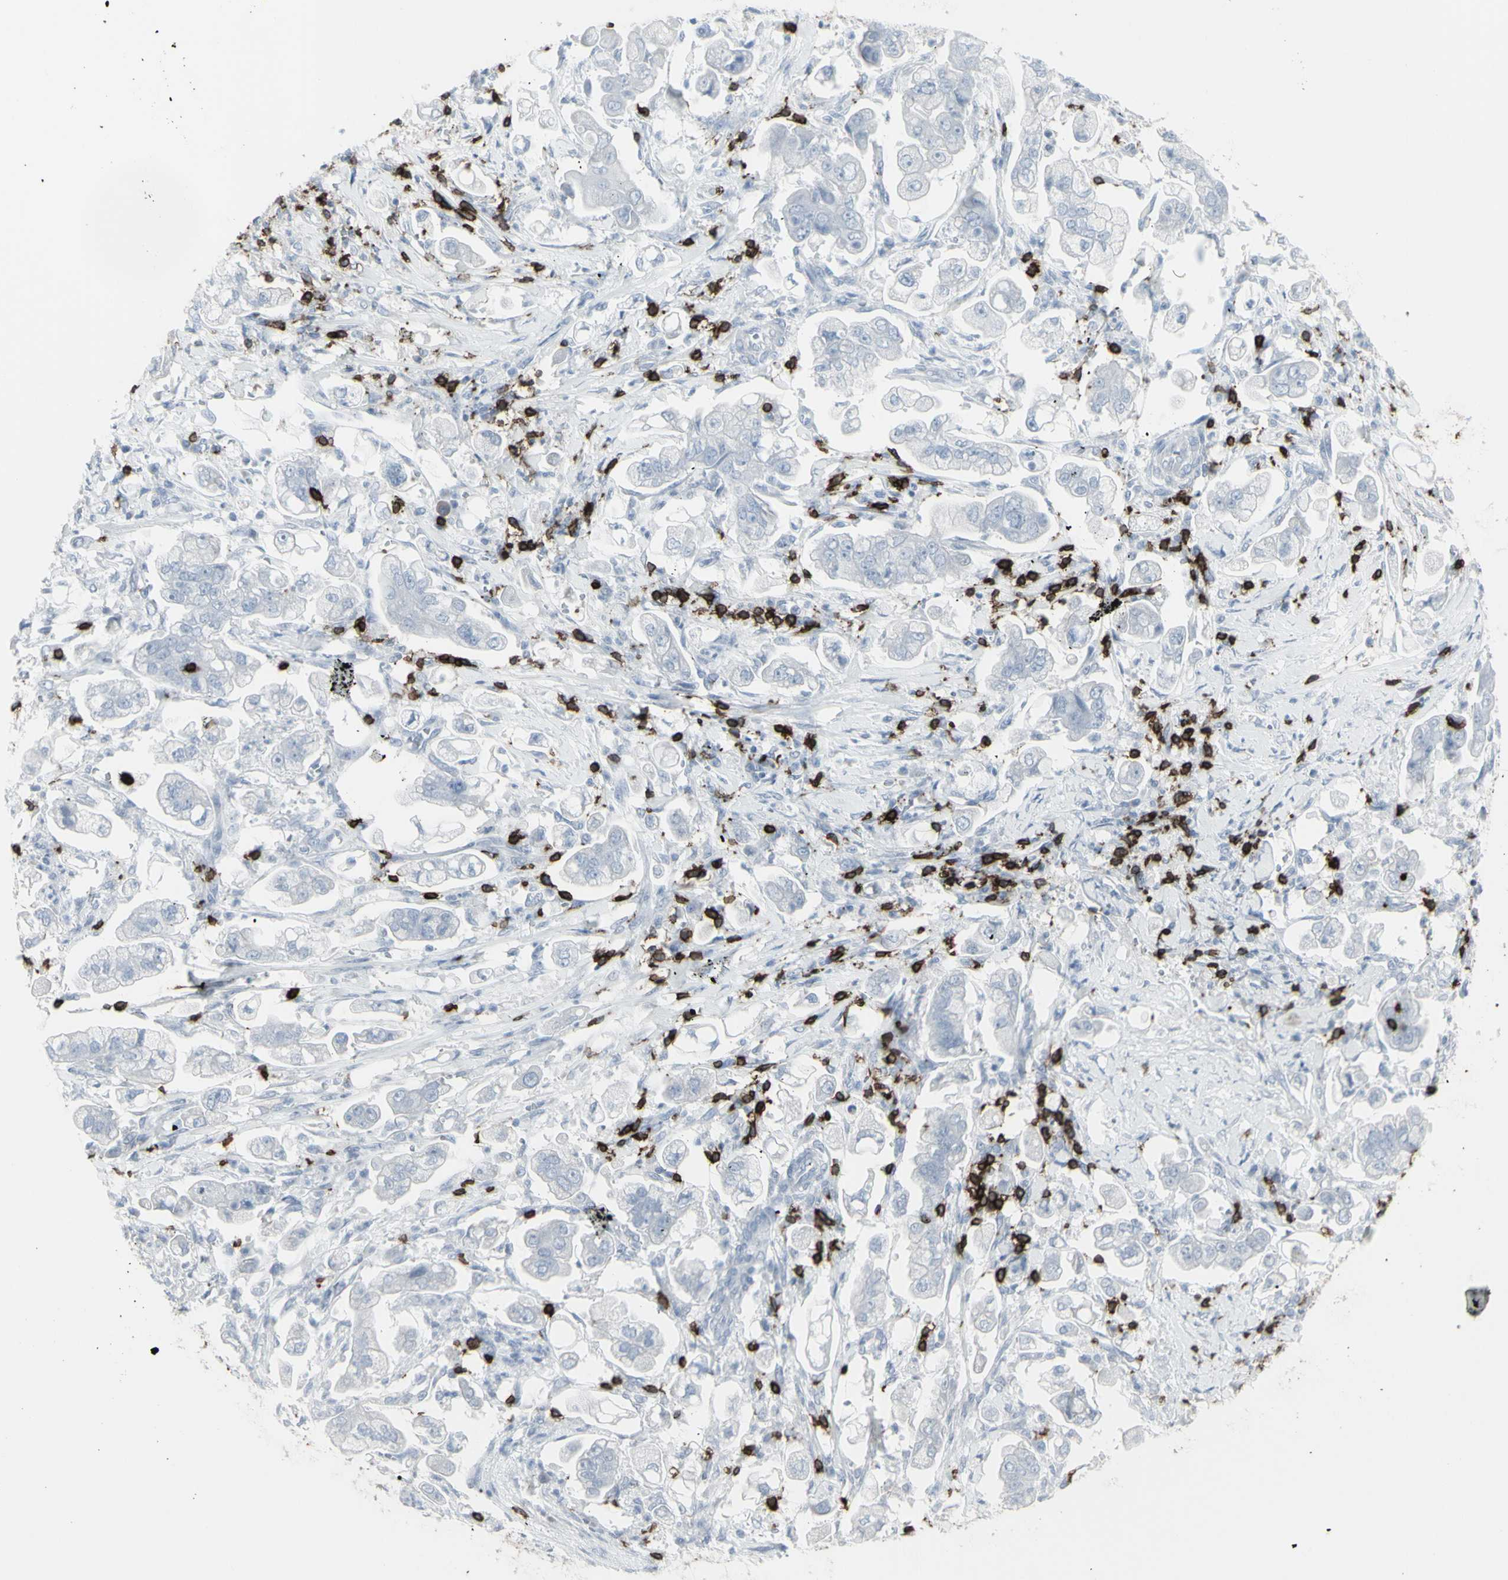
{"staining": {"intensity": "negative", "quantity": "none", "location": "none"}, "tissue": "stomach cancer", "cell_type": "Tumor cells", "image_type": "cancer", "snomed": [{"axis": "morphology", "description": "Adenocarcinoma, NOS"}, {"axis": "topography", "description": "Stomach"}], "caption": "There is no significant expression in tumor cells of stomach cancer (adenocarcinoma). The staining was performed using DAB (3,3'-diaminobenzidine) to visualize the protein expression in brown, while the nuclei were stained in blue with hematoxylin (Magnification: 20x).", "gene": "CD247", "patient": {"sex": "male", "age": 62}}